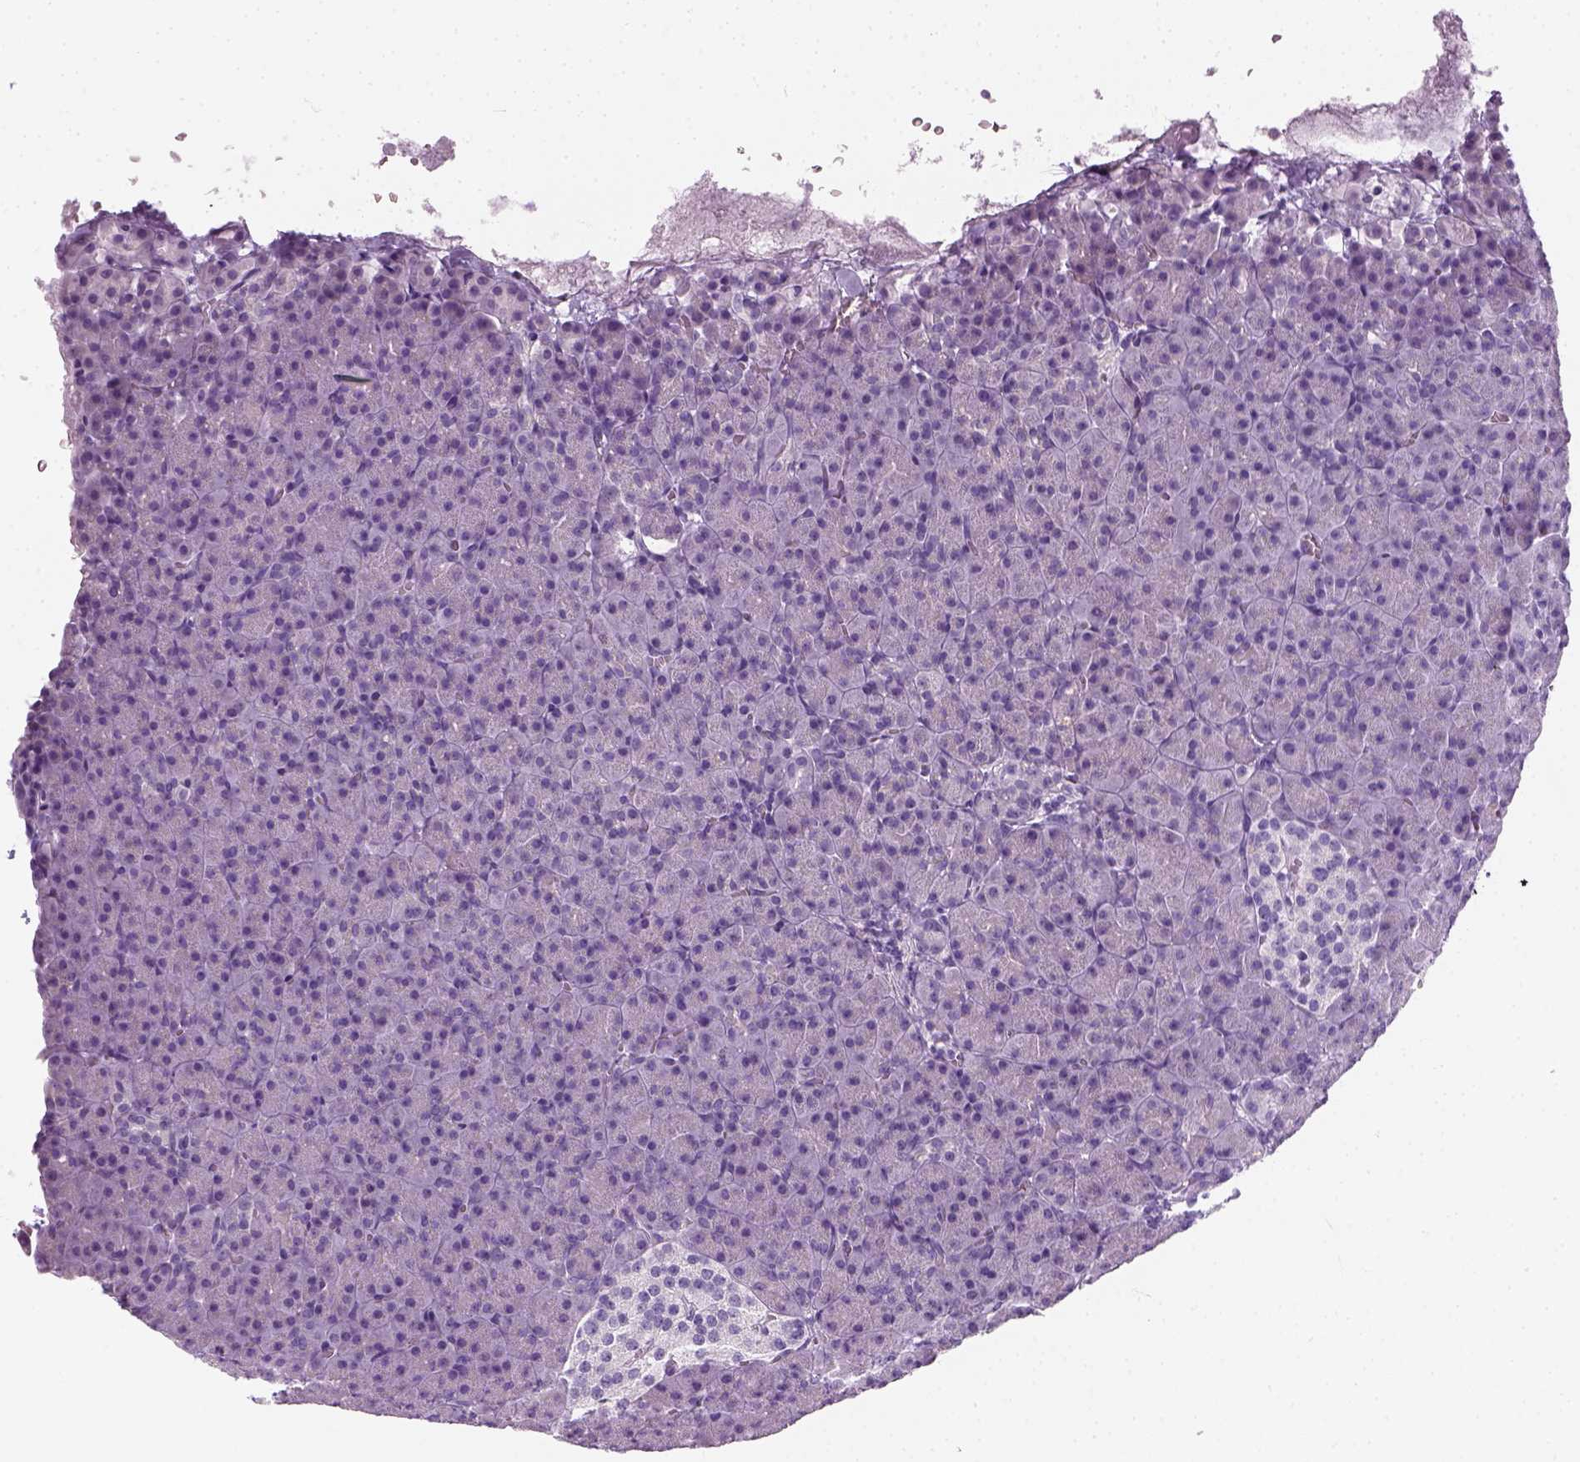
{"staining": {"intensity": "negative", "quantity": "none", "location": "none"}, "tissue": "pancreas", "cell_type": "Exocrine glandular cells", "image_type": "normal", "snomed": [{"axis": "morphology", "description": "Normal tissue, NOS"}, {"axis": "topography", "description": "Pancreas"}], "caption": "Micrograph shows no significant protein staining in exocrine glandular cells of benign pancreas.", "gene": "SLC12A5", "patient": {"sex": "female", "age": 74}}